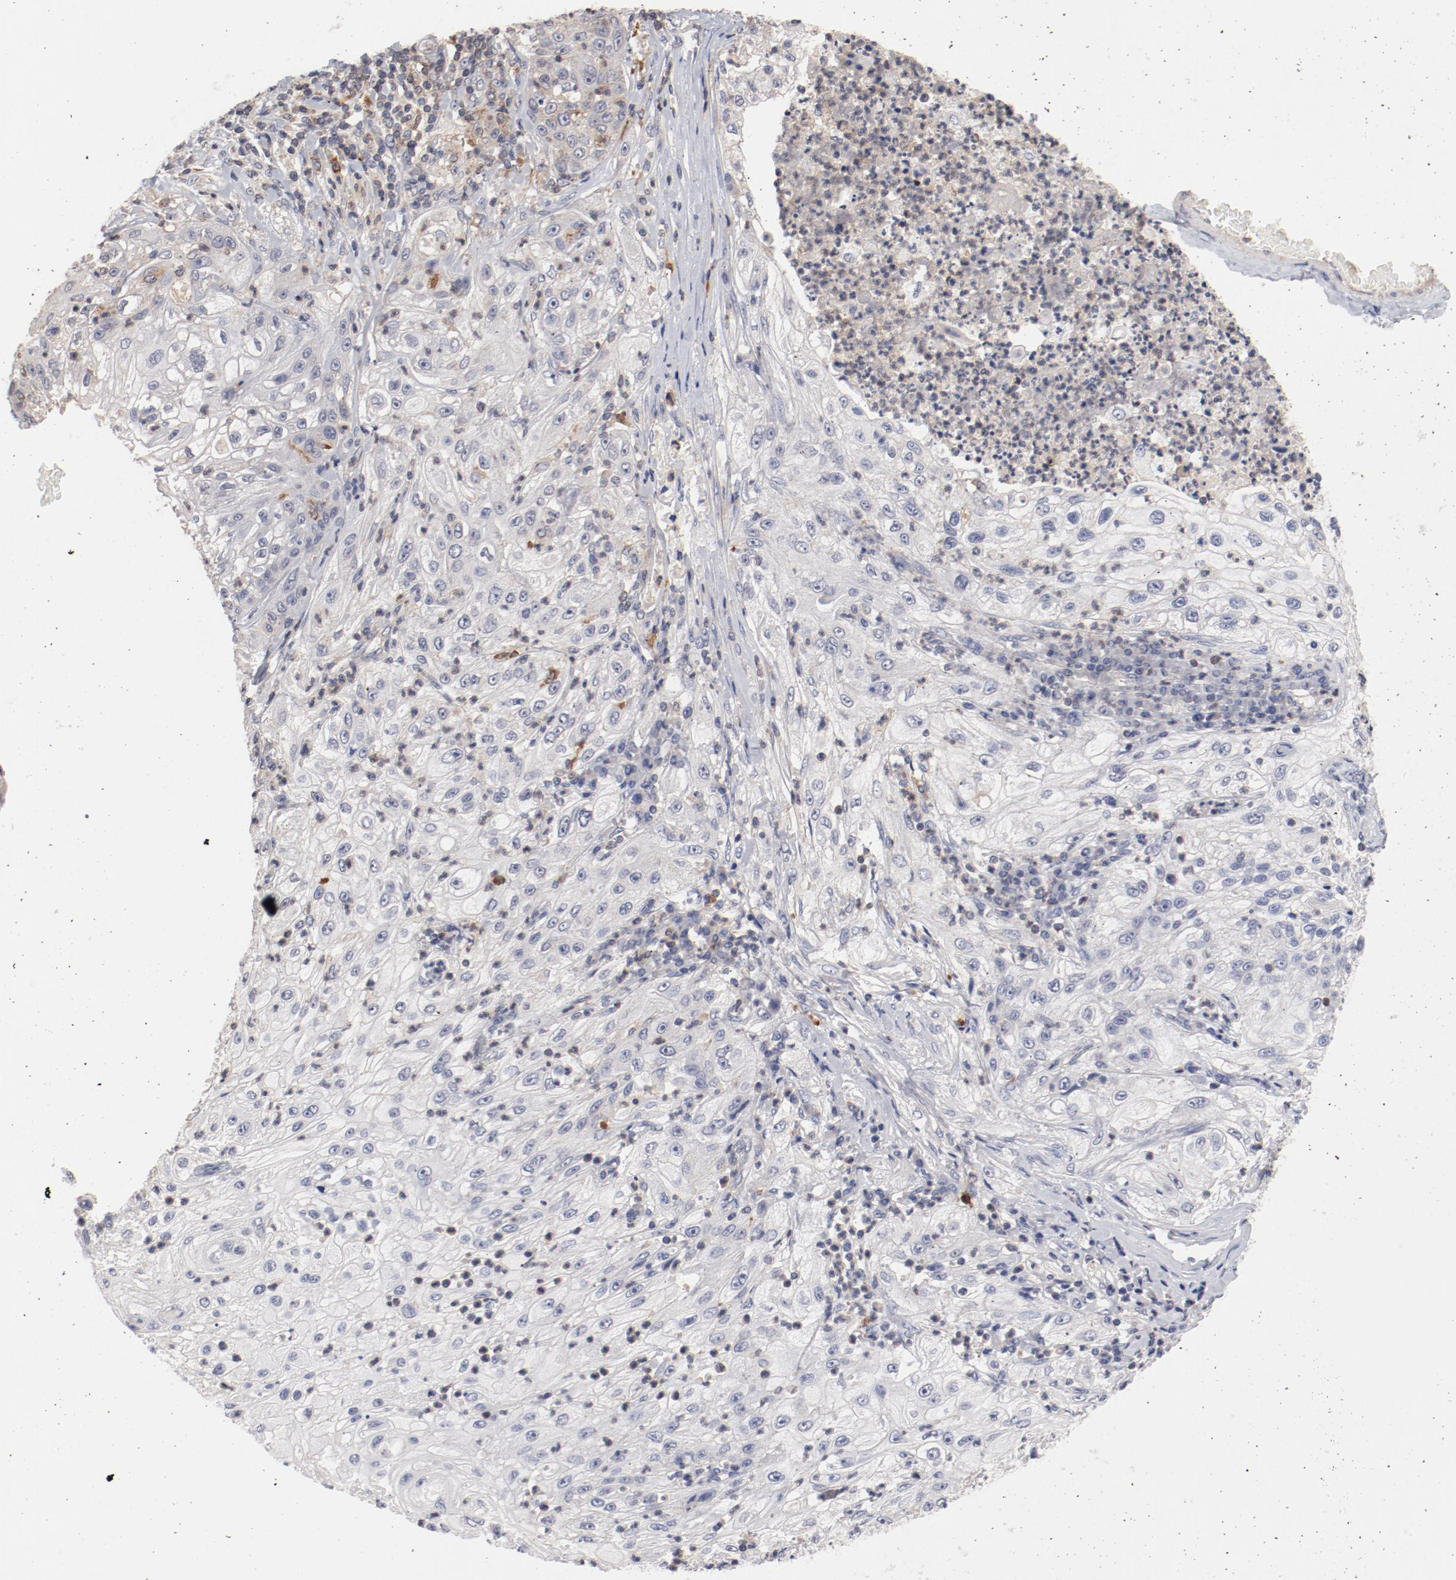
{"staining": {"intensity": "weak", "quantity": "<25%", "location": "cytoplasmic/membranous"}, "tissue": "lung cancer", "cell_type": "Tumor cells", "image_type": "cancer", "snomed": [{"axis": "morphology", "description": "Inflammation, NOS"}, {"axis": "morphology", "description": "Squamous cell carcinoma, NOS"}, {"axis": "topography", "description": "Lymph node"}, {"axis": "topography", "description": "Soft tissue"}, {"axis": "topography", "description": "Lung"}], "caption": "Immunohistochemical staining of human squamous cell carcinoma (lung) shows no significant positivity in tumor cells. (DAB (3,3'-diaminobenzidine) immunohistochemistry (IHC) visualized using brightfield microscopy, high magnification).", "gene": "CBL", "patient": {"sex": "male", "age": 66}}